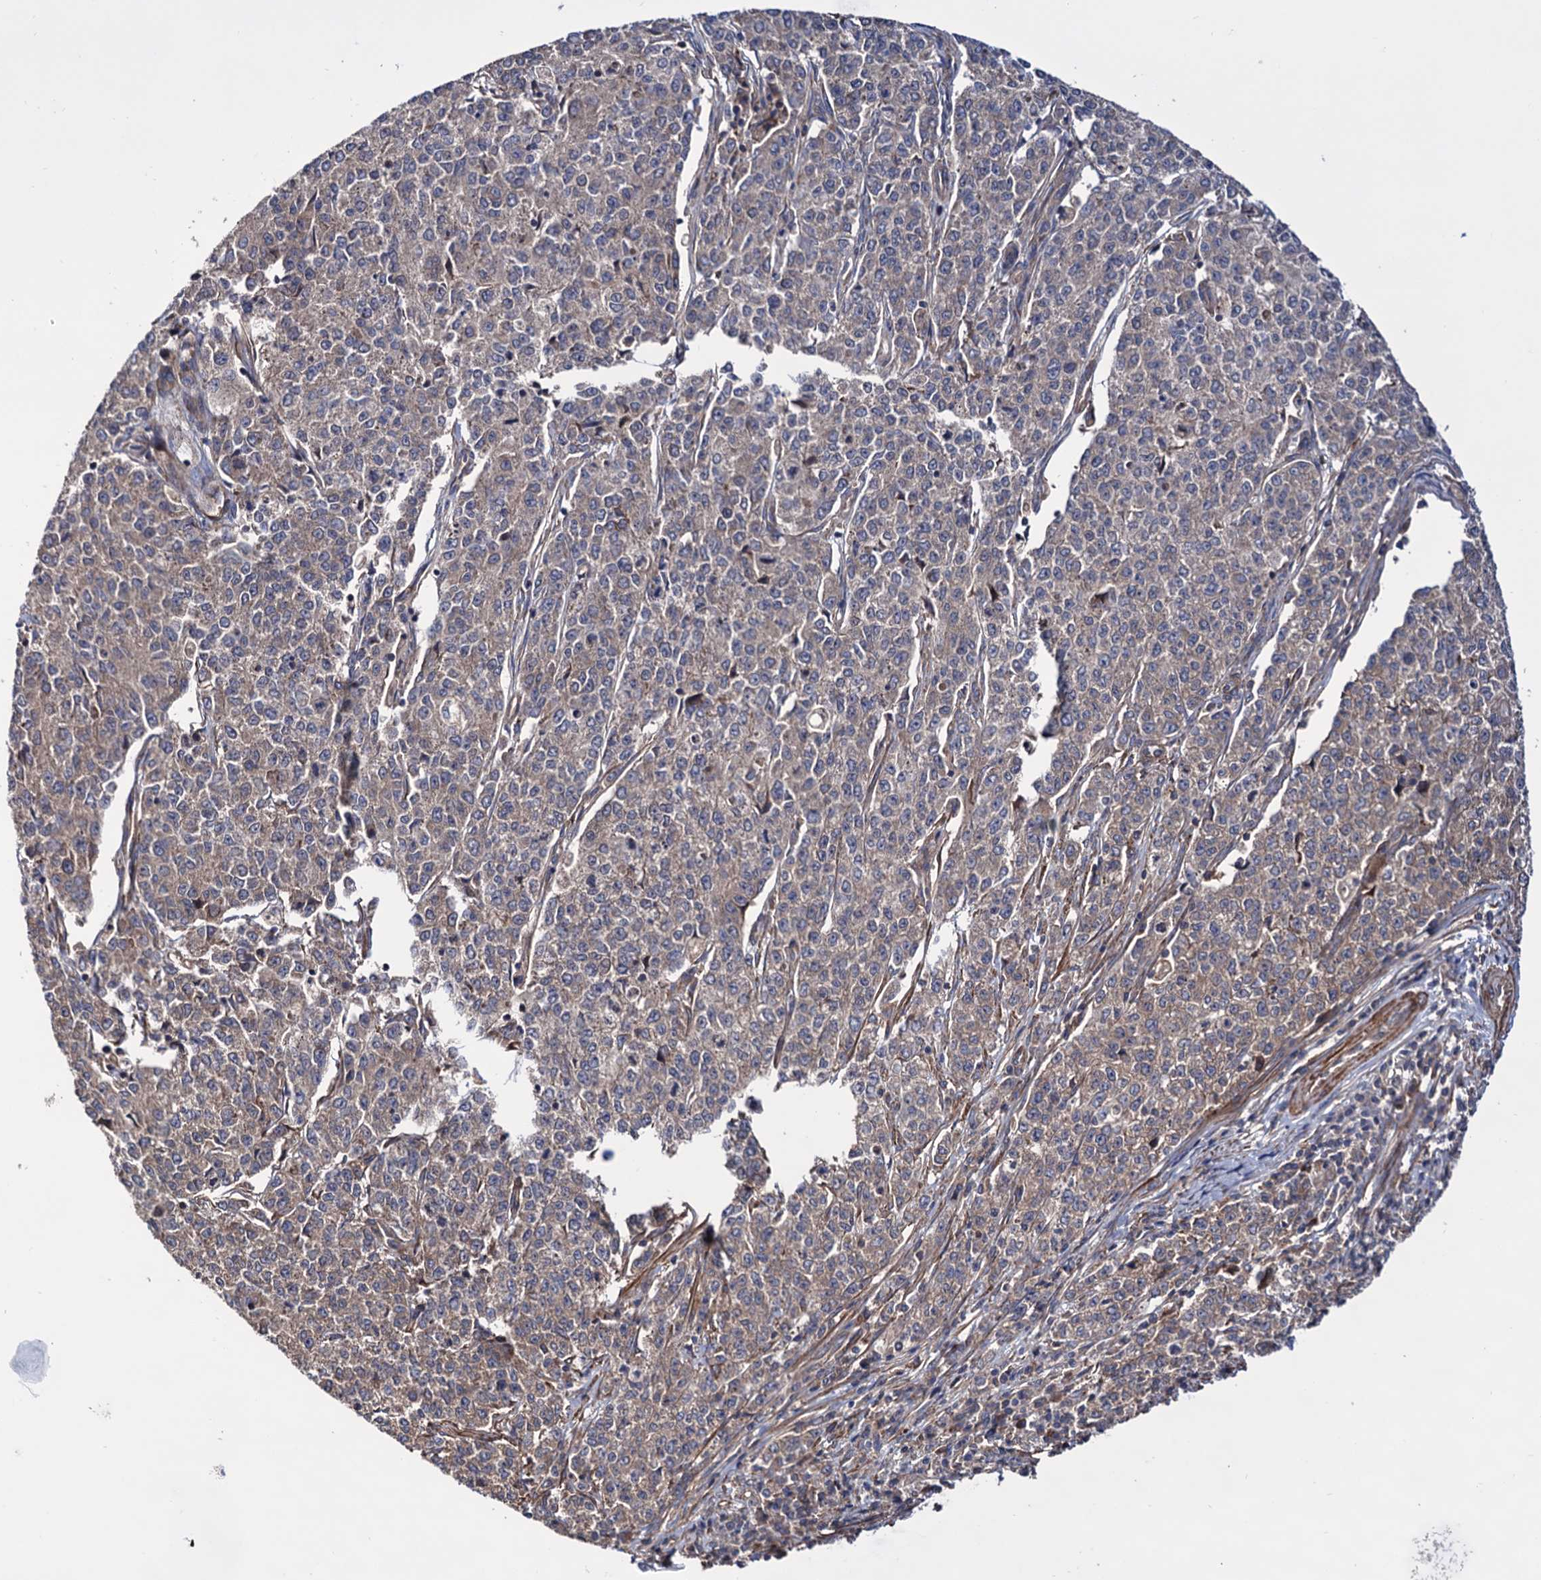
{"staining": {"intensity": "weak", "quantity": "<25%", "location": "cytoplasmic/membranous"}, "tissue": "endometrial cancer", "cell_type": "Tumor cells", "image_type": "cancer", "snomed": [{"axis": "morphology", "description": "Adenocarcinoma, NOS"}, {"axis": "topography", "description": "Endometrium"}], "caption": "A high-resolution image shows immunohistochemistry staining of adenocarcinoma (endometrial), which demonstrates no significant positivity in tumor cells. The staining is performed using DAB (3,3'-diaminobenzidine) brown chromogen with nuclei counter-stained in using hematoxylin.", "gene": "FERMT2", "patient": {"sex": "female", "age": 50}}